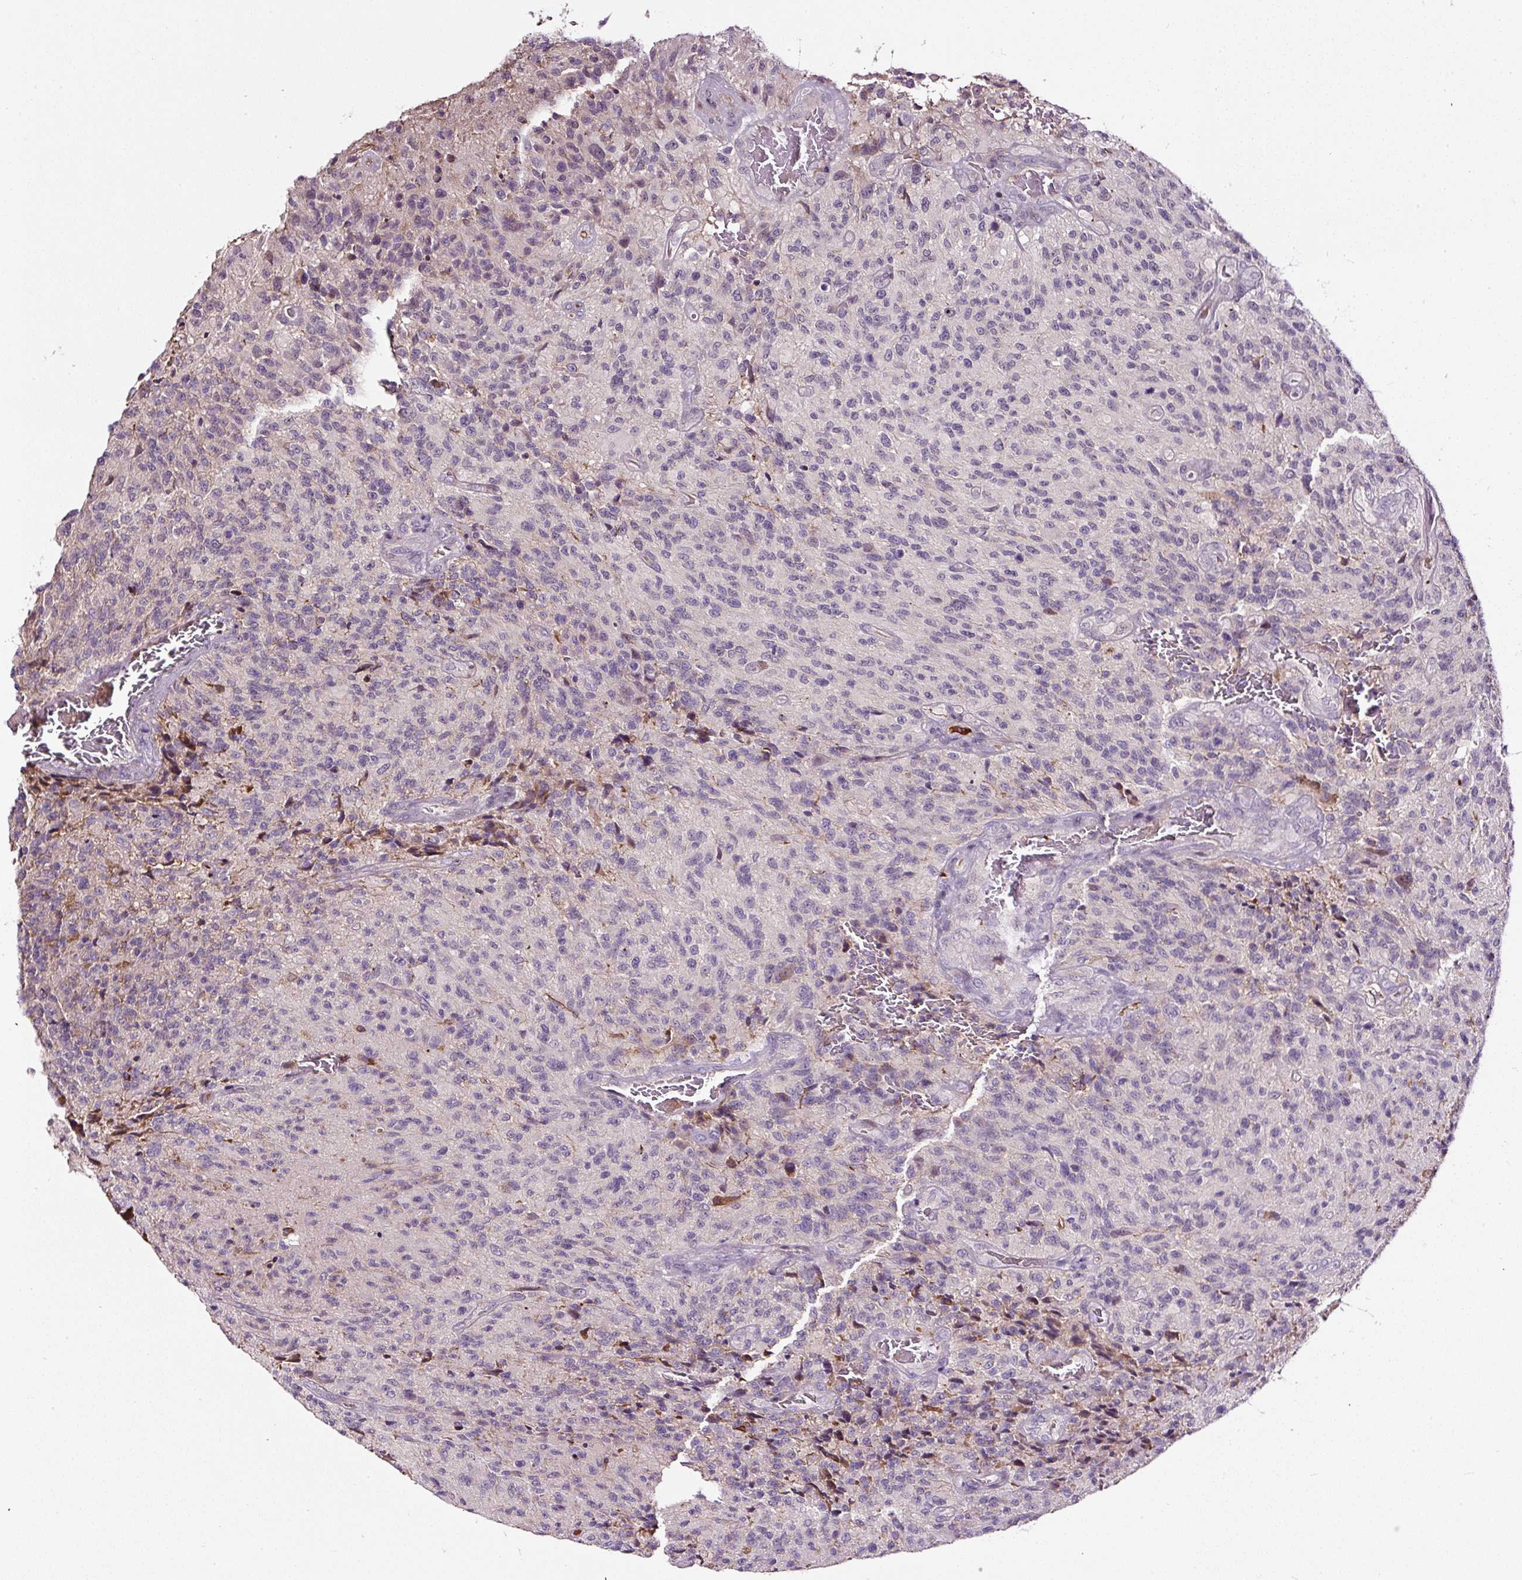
{"staining": {"intensity": "negative", "quantity": "none", "location": "none"}, "tissue": "glioma", "cell_type": "Tumor cells", "image_type": "cancer", "snomed": [{"axis": "morphology", "description": "Normal tissue, NOS"}, {"axis": "morphology", "description": "Glioma, malignant, High grade"}, {"axis": "topography", "description": "Cerebral cortex"}], "caption": "This is a image of IHC staining of malignant glioma (high-grade), which shows no positivity in tumor cells. The staining is performed using DAB (3,3'-diaminobenzidine) brown chromogen with nuclei counter-stained in using hematoxylin.", "gene": "LRRC24", "patient": {"sex": "male", "age": 56}}